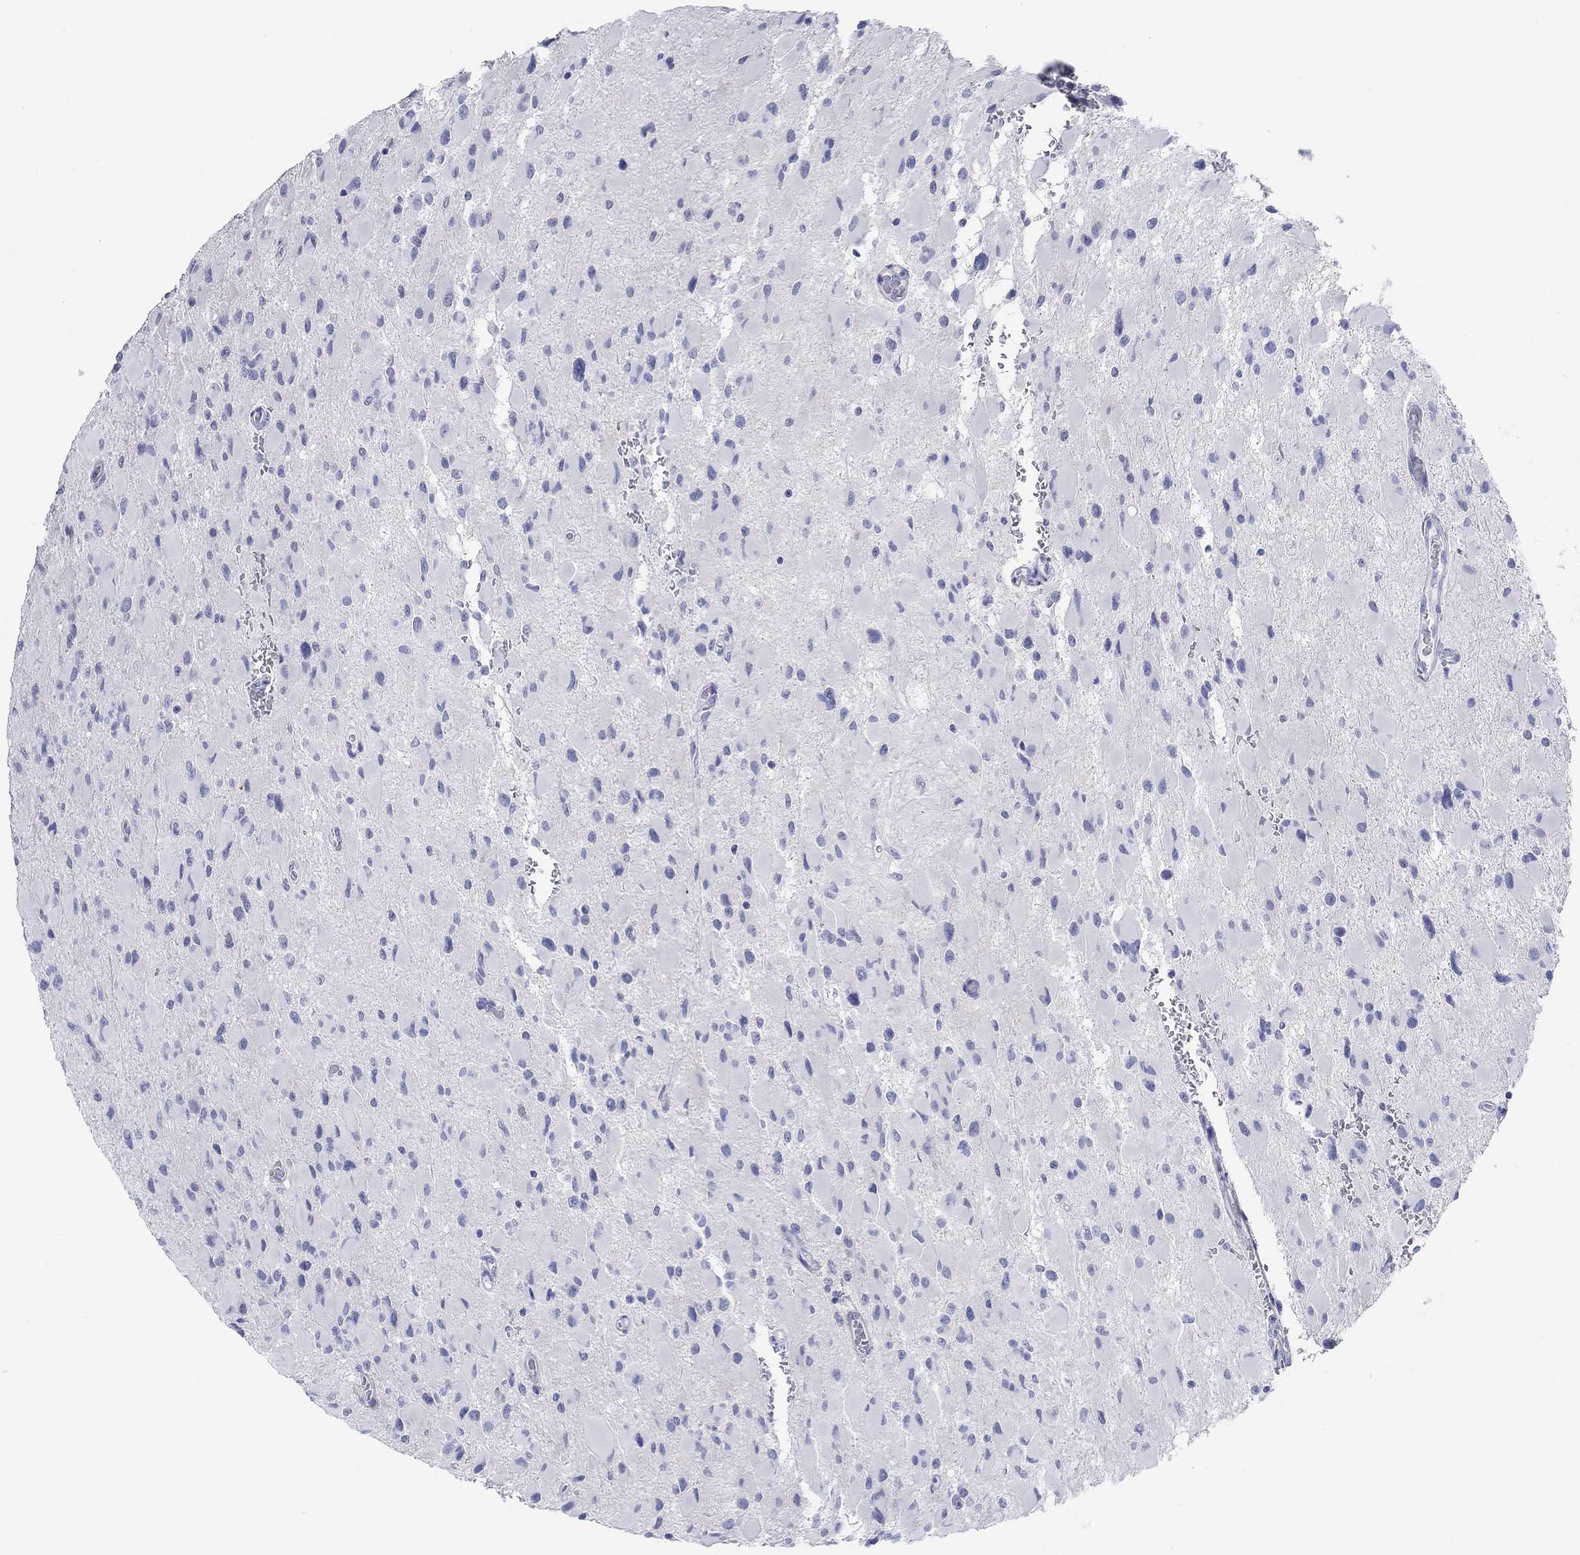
{"staining": {"intensity": "negative", "quantity": "none", "location": "none"}, "tissue": "glioma", "cell_type": "Tumor cells", "image_type": "cancer", "snomed": [{"axis": "morphology", "description": "Glioma, malignant, High grade"}, {"axis": "topography", "description": "Cerebral cortex"}], "caption": "High power microscopy micrograph of an immunohistochemistry (IHC) photomicrograph of glioma, revealing no significant expression in tumor cells. (DAB immunohistochemistry (IHC), high magnification).", "gene": "PDYN", "patient": {"sex": "female", "age": 36}}